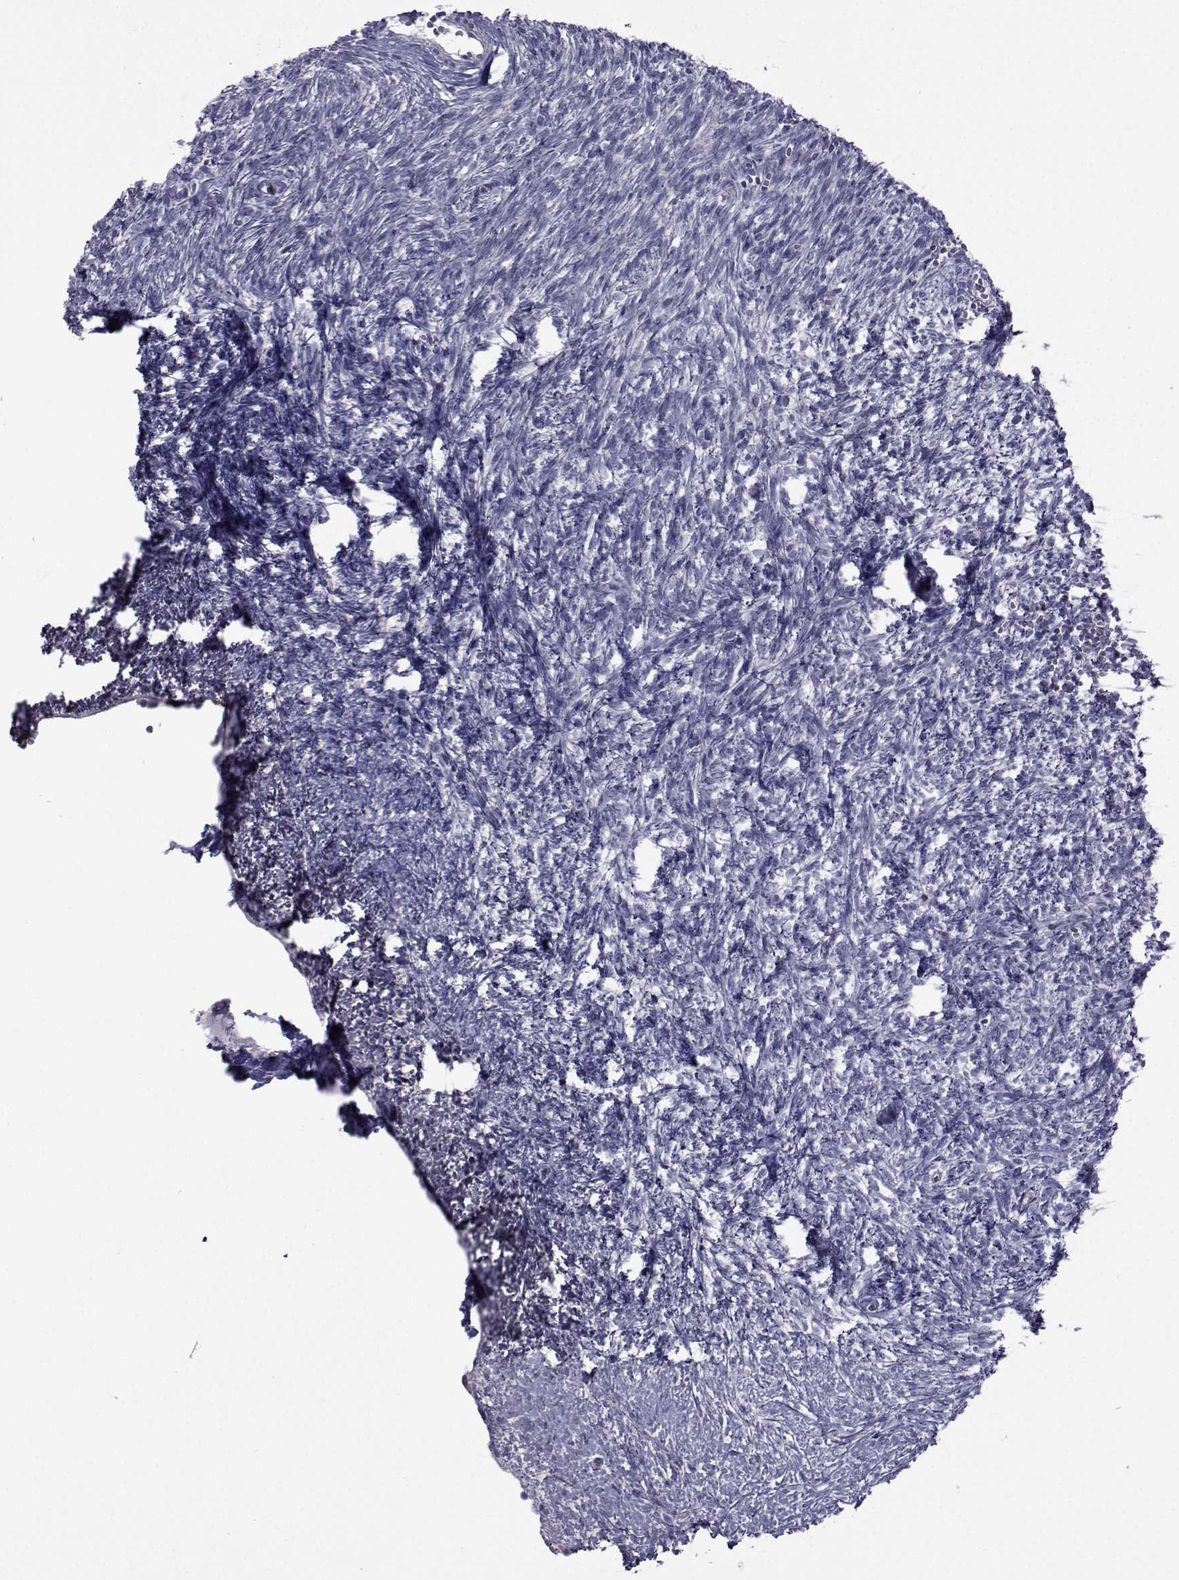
{"staining": {"intensity": "negative", "quantity": "none", "location": "none"}, "tissue": "ovary", "cell_type": "Follicle cells", "image_type": "normal", "snomed": [{"axis": "morphology", "description": "Normal tissue, NOS"}, {"axis": "topography", "description": "Ovary"}], "caption": "This is a image of immunohistochemistry (IHC) staining of unremarkable ovary, which shows no staining in follicle cells.", "gene": "SLC30A10", "patient": {"sex": "female", "age": 43}}